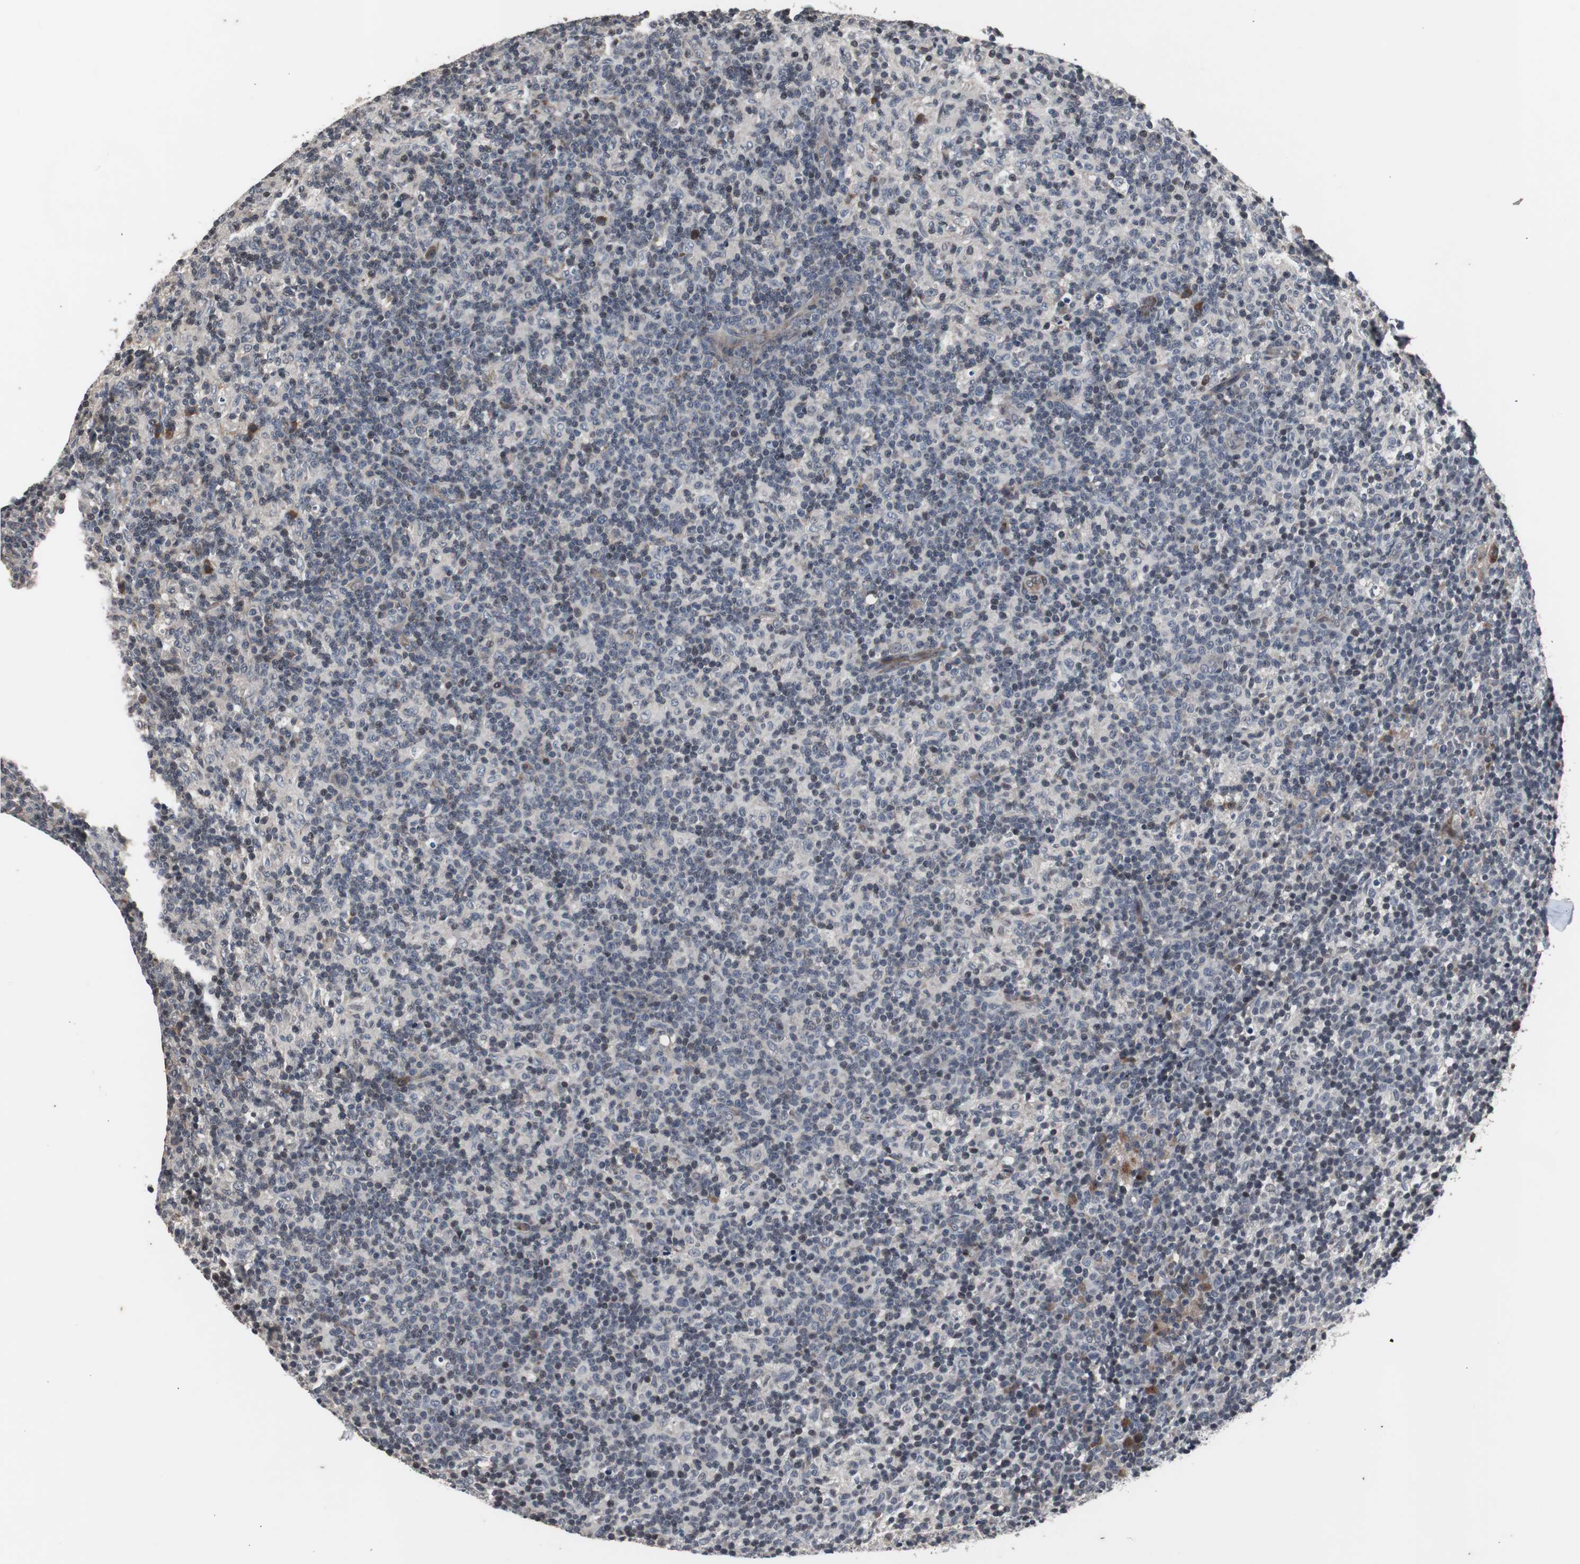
{"staining": {"intensity": "negative", "quantity": "none", "location": "none"}, "tissue": "lymph node", "cell_type": "Germinal center cells", "image_type": "normal", "snomed": [{"axis": "morphology", "description": "Normal tissue, NOS"}, {"axis": "morphology", "description": "Inflammation, NOS"}, {"axis": "topography", "description": "Lymph node"}], "caption": "This is a micrograph of immunohistochemistry (IHC) staining of benign lymph node, which shows no positivity in germinal center cells. The staining was performed using DAB to visualize the protein expression in brown, while the nuclei were stained in blue with hematoxylin (Magnification: 20x).", "gene": "CRADD", "patient": {"sex": "male", "age": 55}}